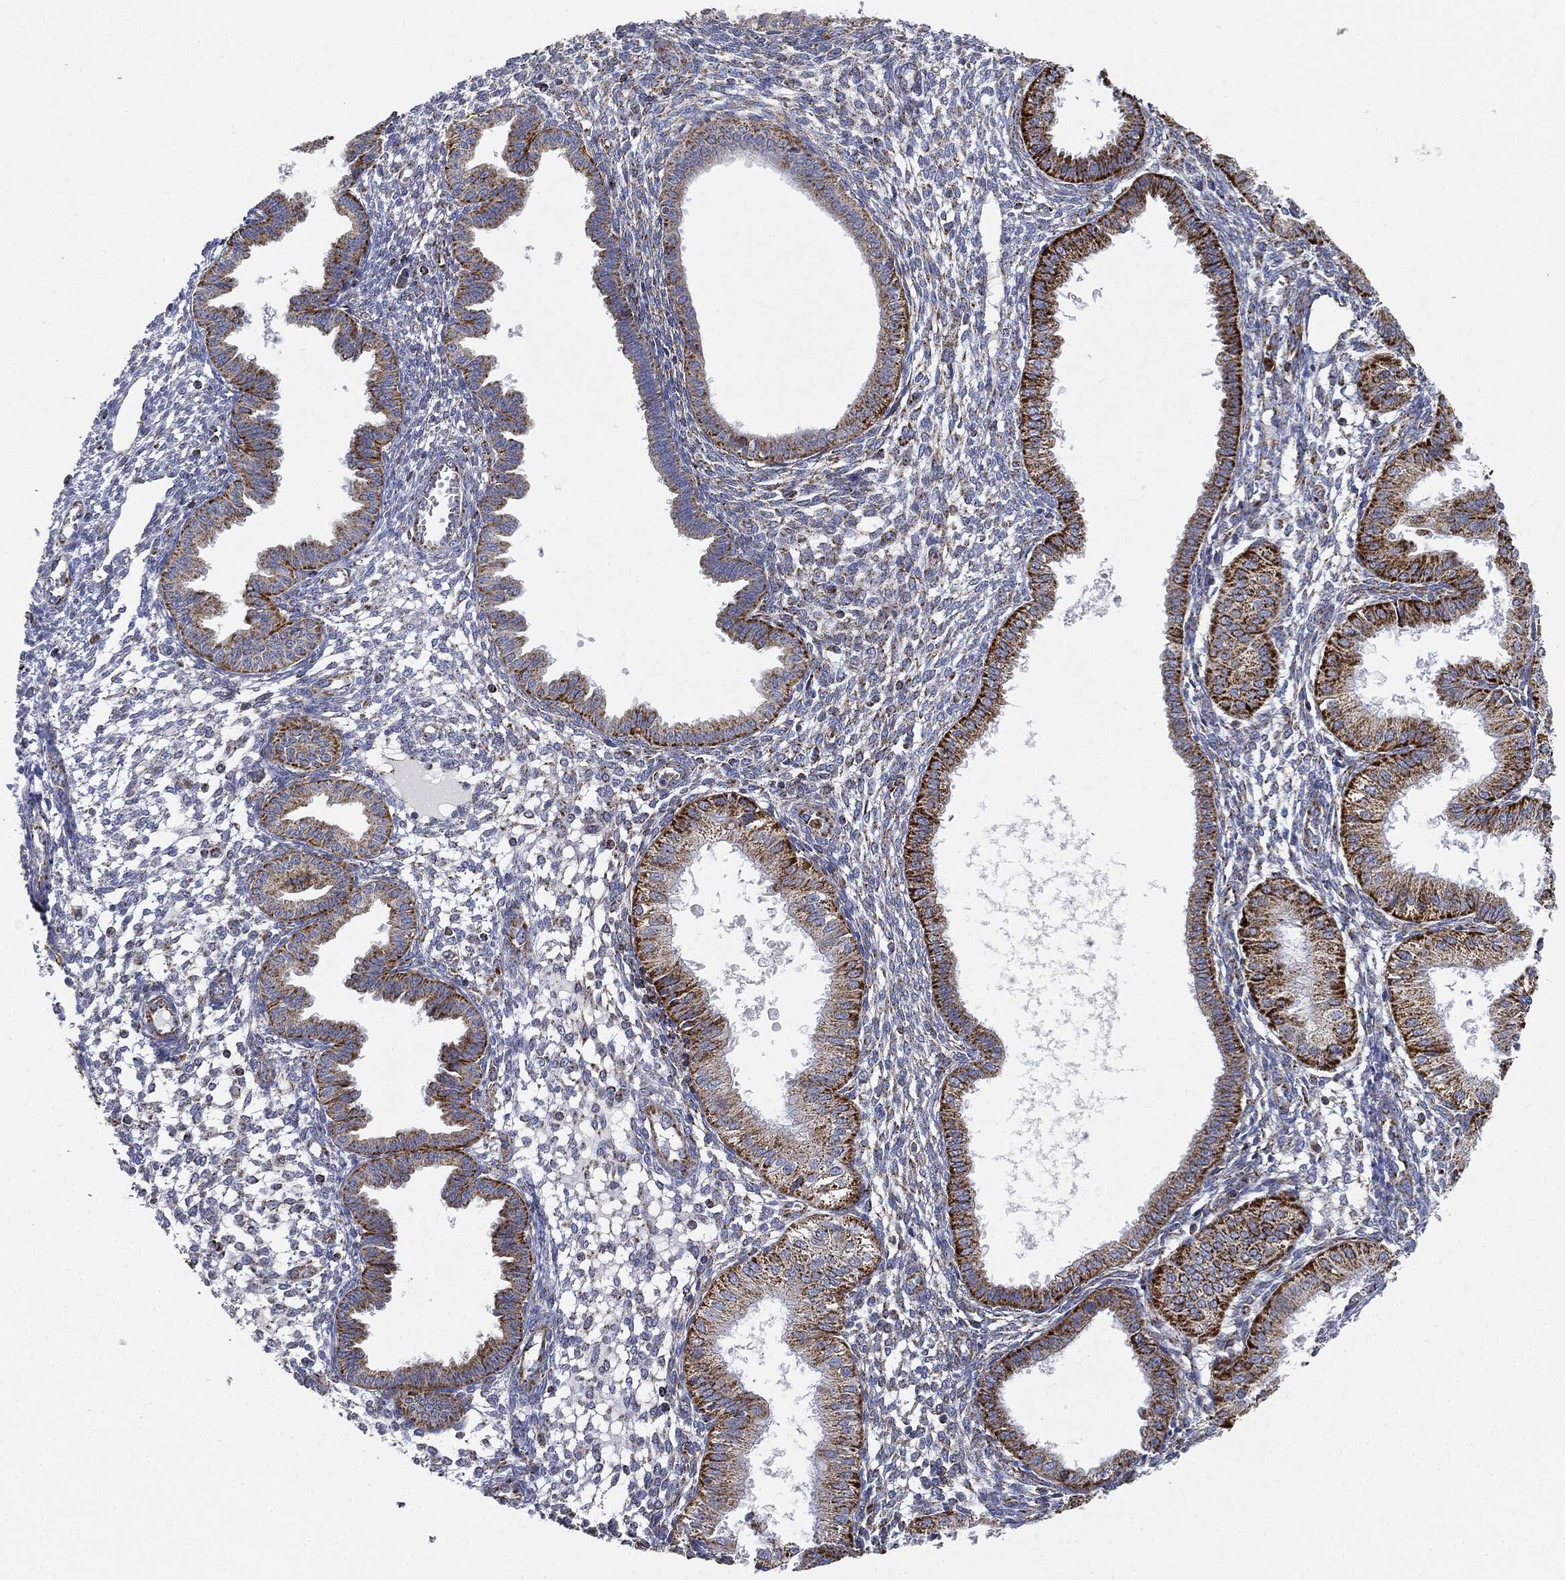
{"staining": {"intensity": "moderate", "quantity": "<25%", "location": "cytoplasmic/membranous"}, "tissue": "endometrium", "cell_type": "Cells in endometrial stroma", "image_type": "normal", "snomed": [{"axis": "morphology", "description": "Normal tissue, NOS"}, {"axis": "topography", "description": "Endometrium"}], "caption": "Immunohistochemistry (IHC) staining of normal endometrium, which demonstrates low levels of moderate cytoplasmic/membranous staining in about <25% of cells in endometrial stroma indicating moderate cytoplasmic/membranous protein staining. The staining was performed using DAB (3,3'-diaminobenzidine) (brown) for protein detection and nuclei were counterstained in hematoxylin (blue).", "gene": "CAPN15", "patient": {"sex": "female", "age": 43}}